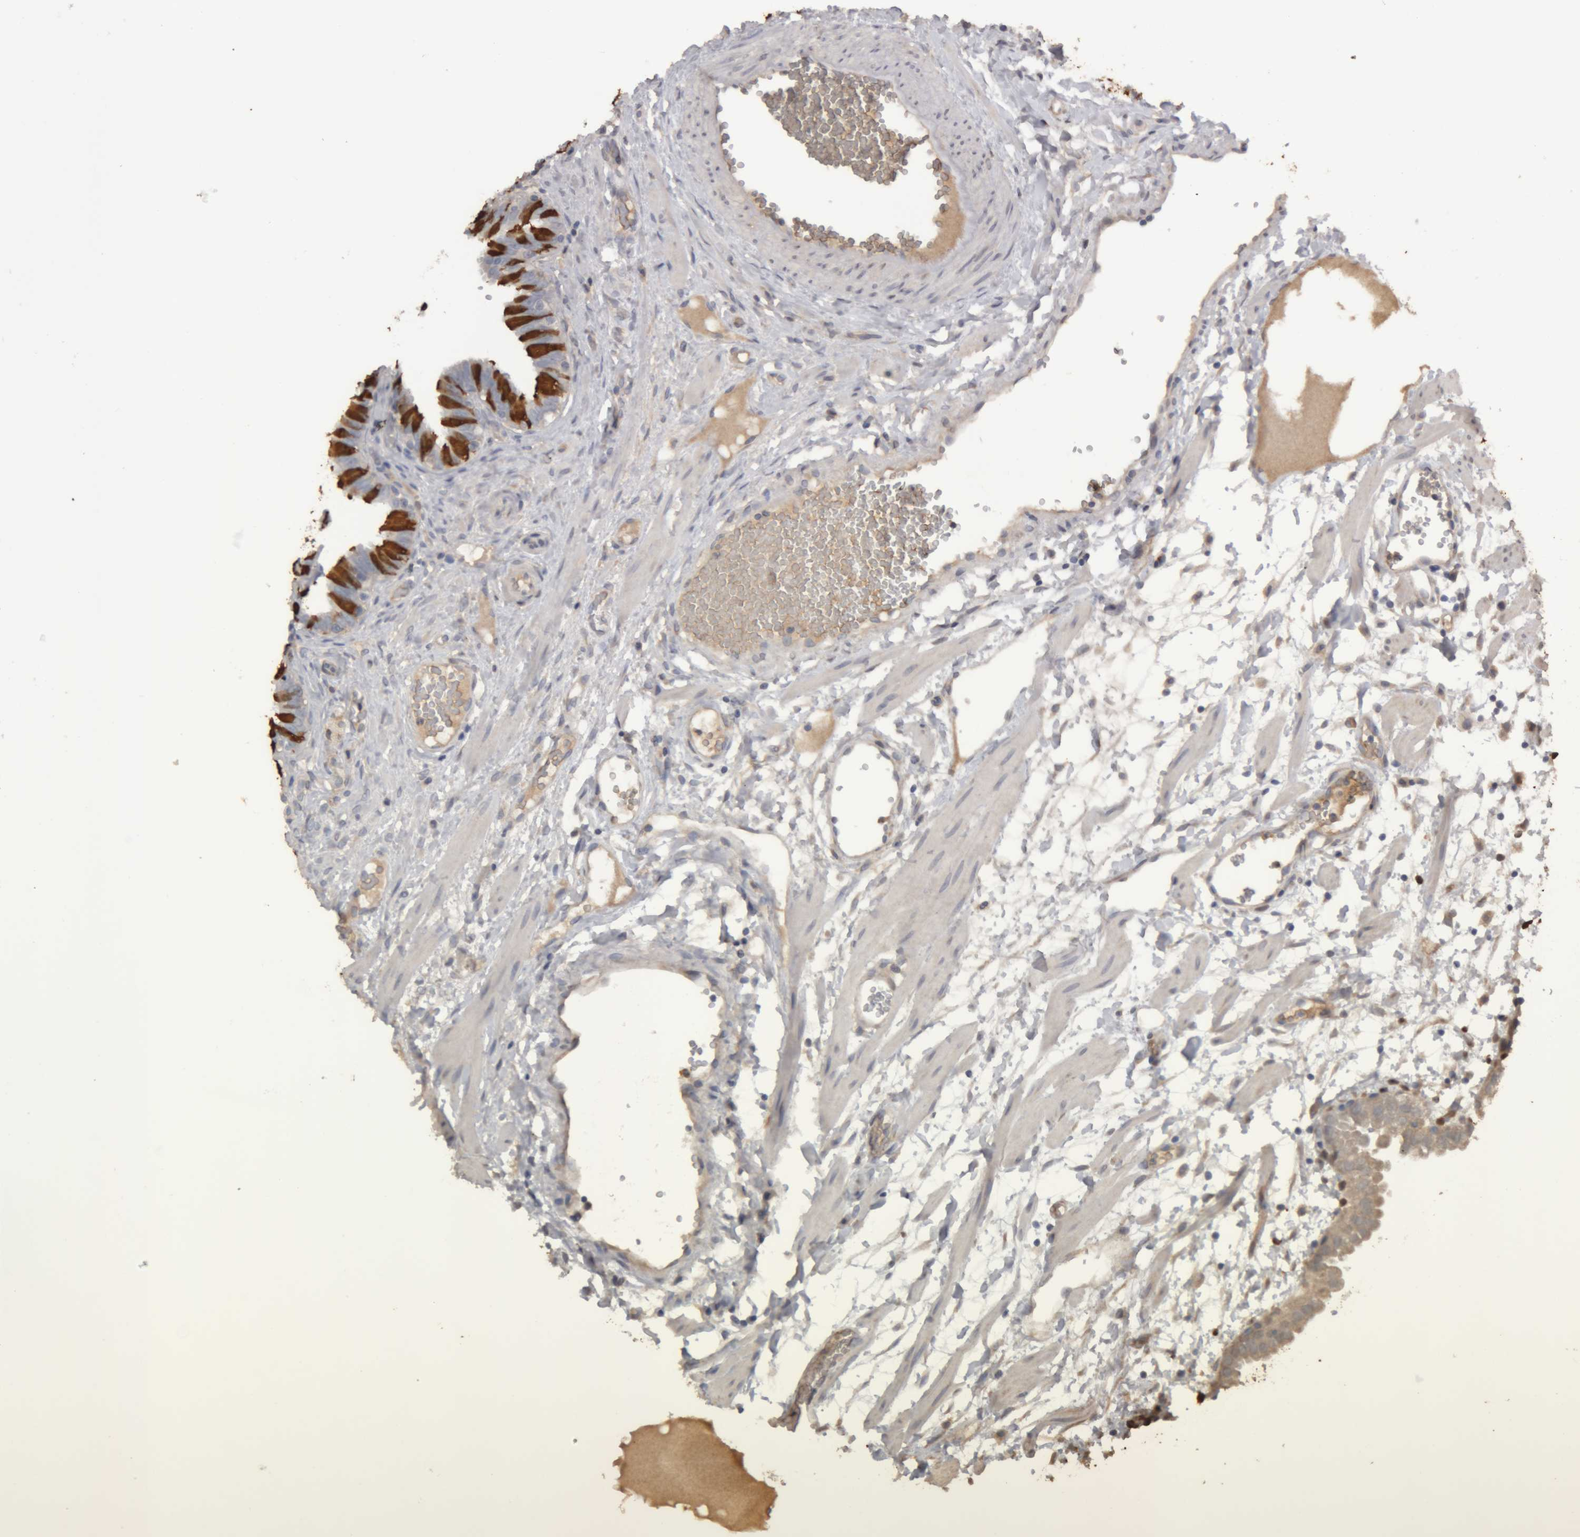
{"staining": {"intensity": "strong", "quantity": "25%-75%", "location": "cytoplasmic/membranous"}, "tissue": "fallopian tube", "cell_type": "Glandular cells", "image_type": "normal", "snomed": [{"axis": "morphology", "description": "Normal tissue, NOS"}, {"axis": "topography", "description": "Fallopian tube"}, {"axis": "topography", "description": "Placenta"}], "caption": "Glandular cells exhibit high levels of strong cytoplasmic/membranous staining in about 25%-75% of cells in unremarkable human fallopian tube.", "gene": "TMED7", "patient": {"sex": "female", "age": 32}}